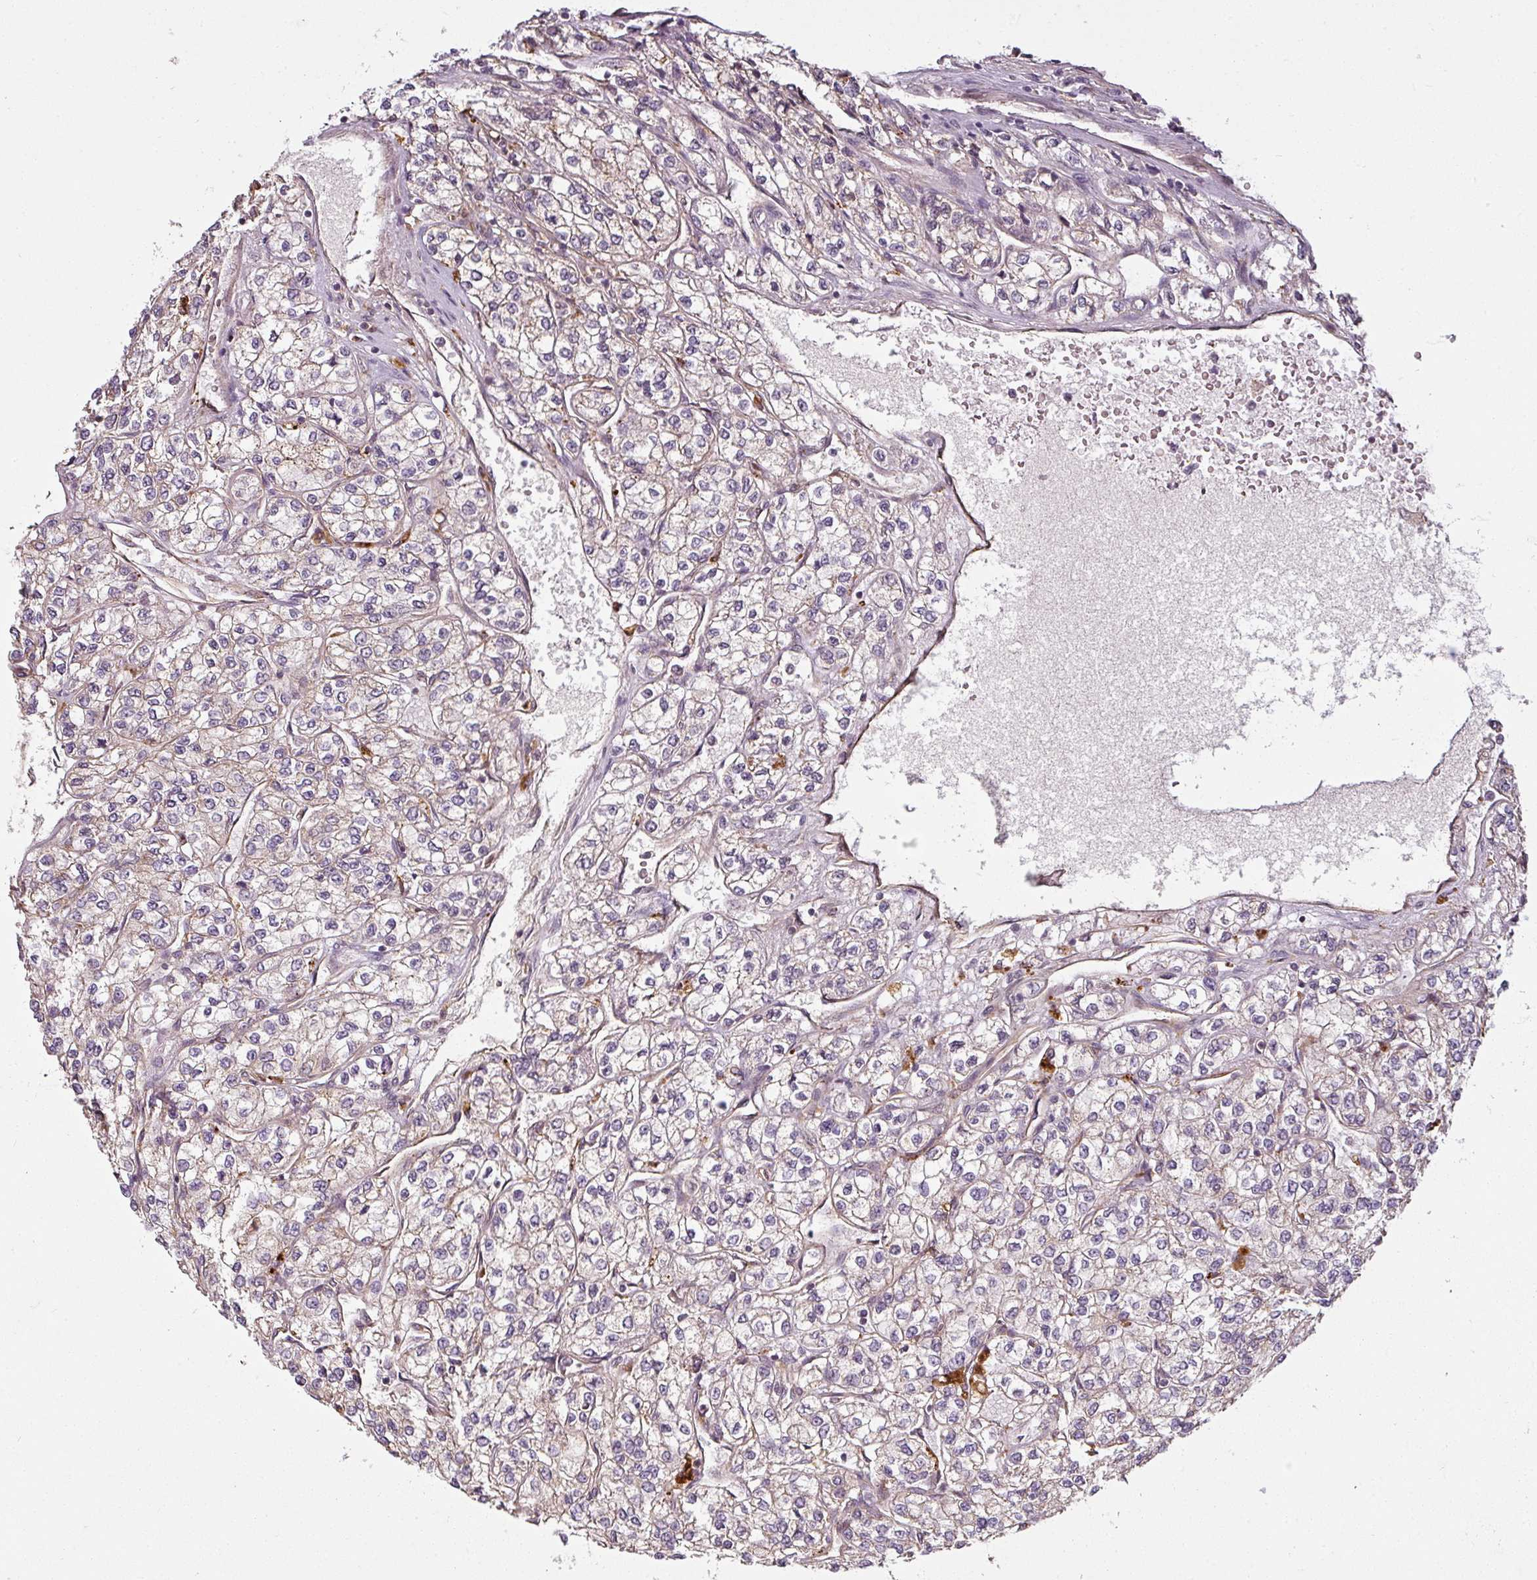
{"staining": {"intensity": "negative", "quantity": "none", "location": "none"}, "tissue": "renal cancer", "cell_type": "Tumor cells", "image_type": "cancer", "snomed": [{"axis": "morphology", "description": "Adenocarcinoma, NOS"}, {"axis": "topography", "description": "Kidney"}], "caption": "Micrograph shows no protein staining in tumor cells of renal adenocarcinoma tissue.", "gene": "DIMT1", "patient": {"sex": "male", "age": 80}}